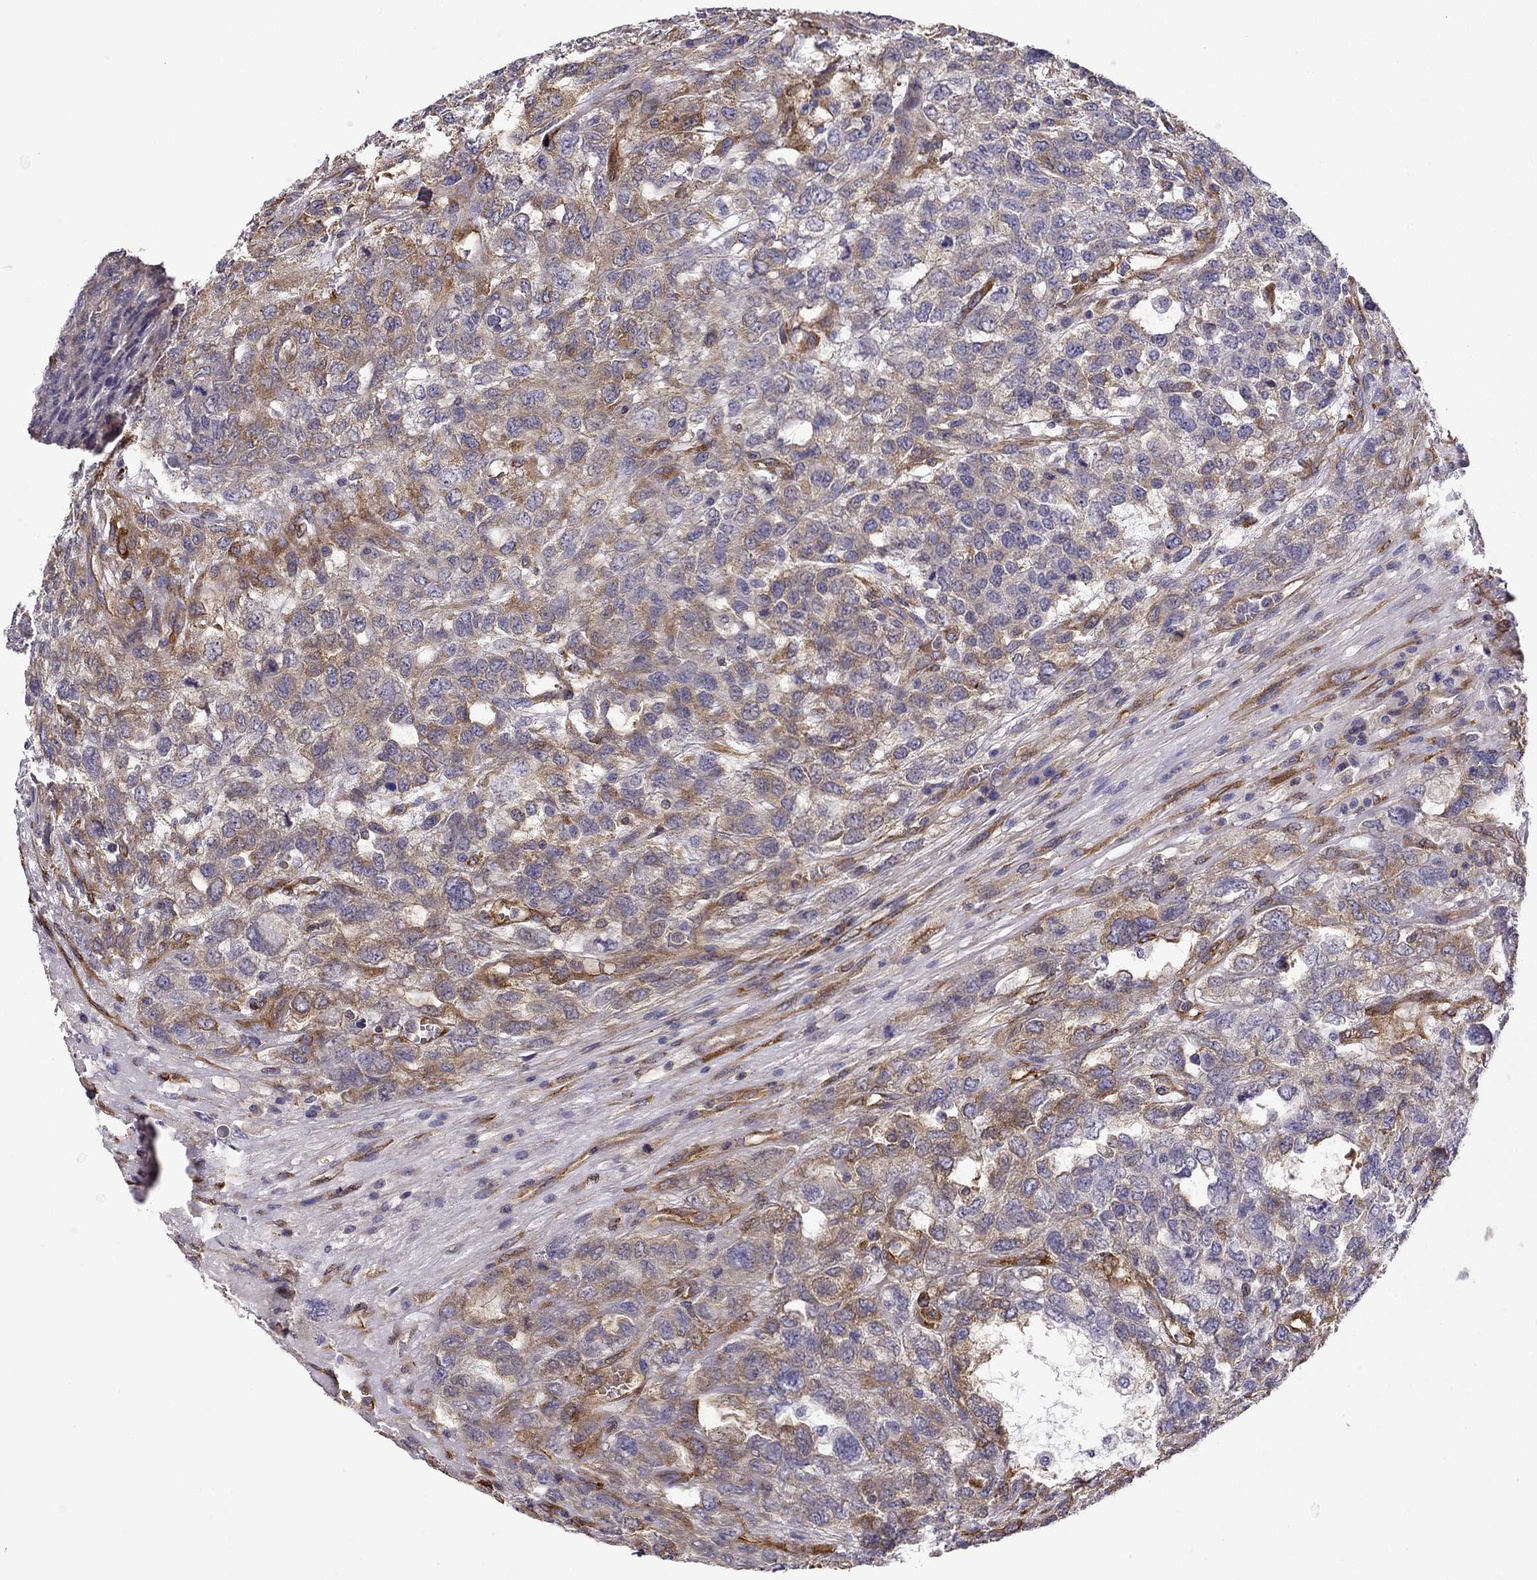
{"staining": {"intensity": "moderate", "quantity": "25%-75%", "location": "cytoplasmic/membranous"}, "tissue": "testis cancer", "cell_type": "Tumor cells", "image_type": "cancer", "snomed": [{"axis": "morphology", "description": "Seminoma, NOS"}, {"axis": "topography", "description": "Testis"}], "caption": "Immunohistochemistry (IHC) photomicrograph of neoplastic tissue: testis seminoma stained using immunohistochemistry shows medium levels of moderate protein expression localized specifically in the cytoplasmic/membranous of tumor cells, appearing as a cytoplasmic/membranous brown color.", "gene": "MAP4", "patient": {"sex": "male", "age": 52}}